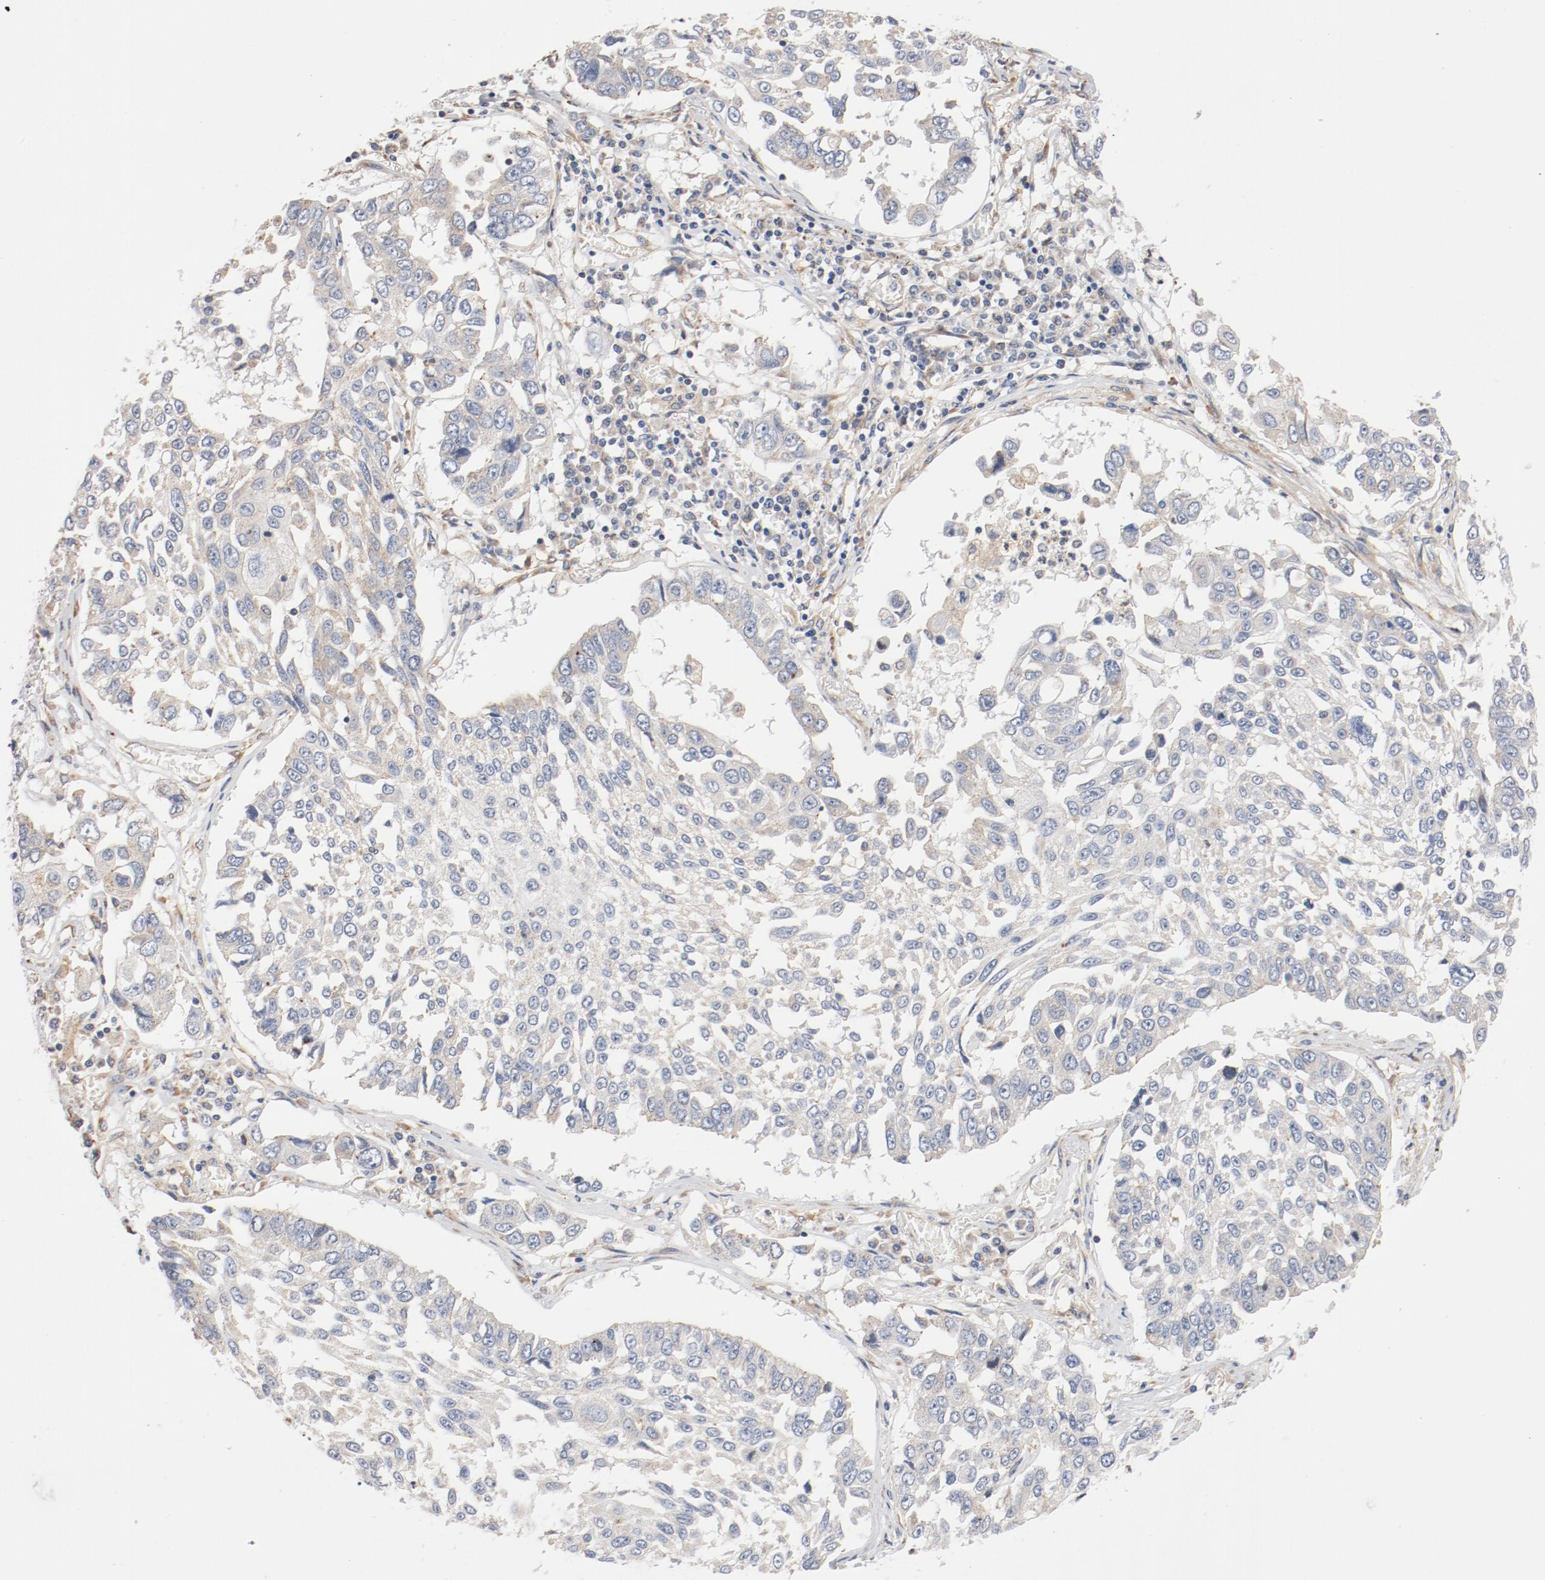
{"staining": {"intensity": "negative", "quantity": "none", "location": "none"}, "tissue": "lung cancer", "cell_type": "Tumor cells", "image_type": "cancer", "snomed": [{"axis": "morphology", "description": "Squamous cell carcinoma, NOS"}, {"axis": "topography", "description": "Lung"}], "caption": "Lung cancer was stained to show a protein in brown. There is no significant positivity in tumor cells.", "gene": "ILK", "patient": {"sex": "male", "age": 71}}